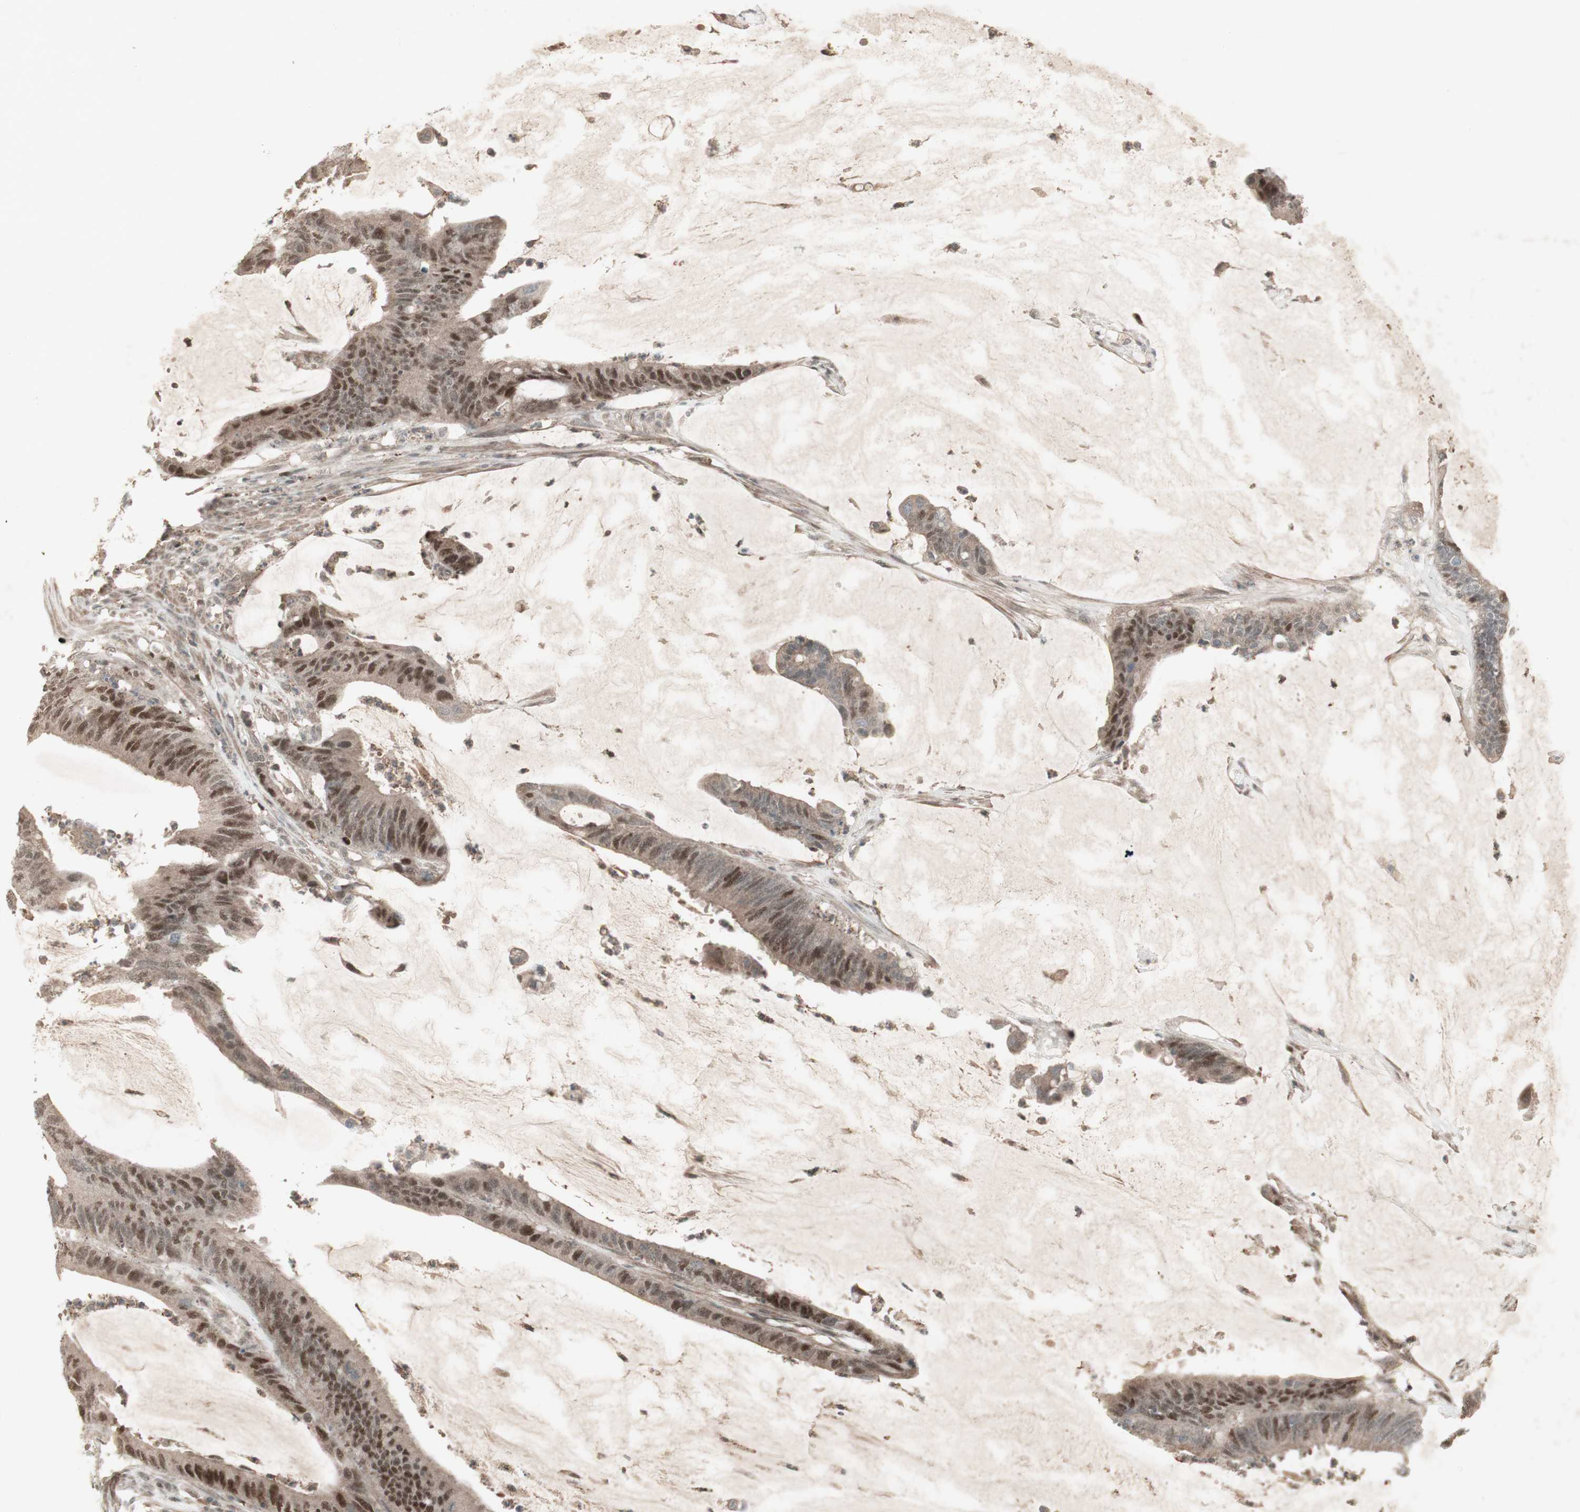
{"staining": {"intensity": "moderate", "quantity": ">75%", "location": "cytoplasmic/membranous,nuclear"}, "tissue": "colorectal cancer", "cell_type": "Tumor cells", "image_type": "cancer", "snomed": [{"axis": "morphology", "description": "Adenocarcinoma, NOS"}, {"axis": "topography", "description": "Rectum"}], "caption": "Moderate cytoplasmic/membranous and nuclear positivity is present in about >75% of tumor cells in colorectal adenocarcinoma.", "gene": "MSH6", "patient": {"sex": "female", "age": 66}}